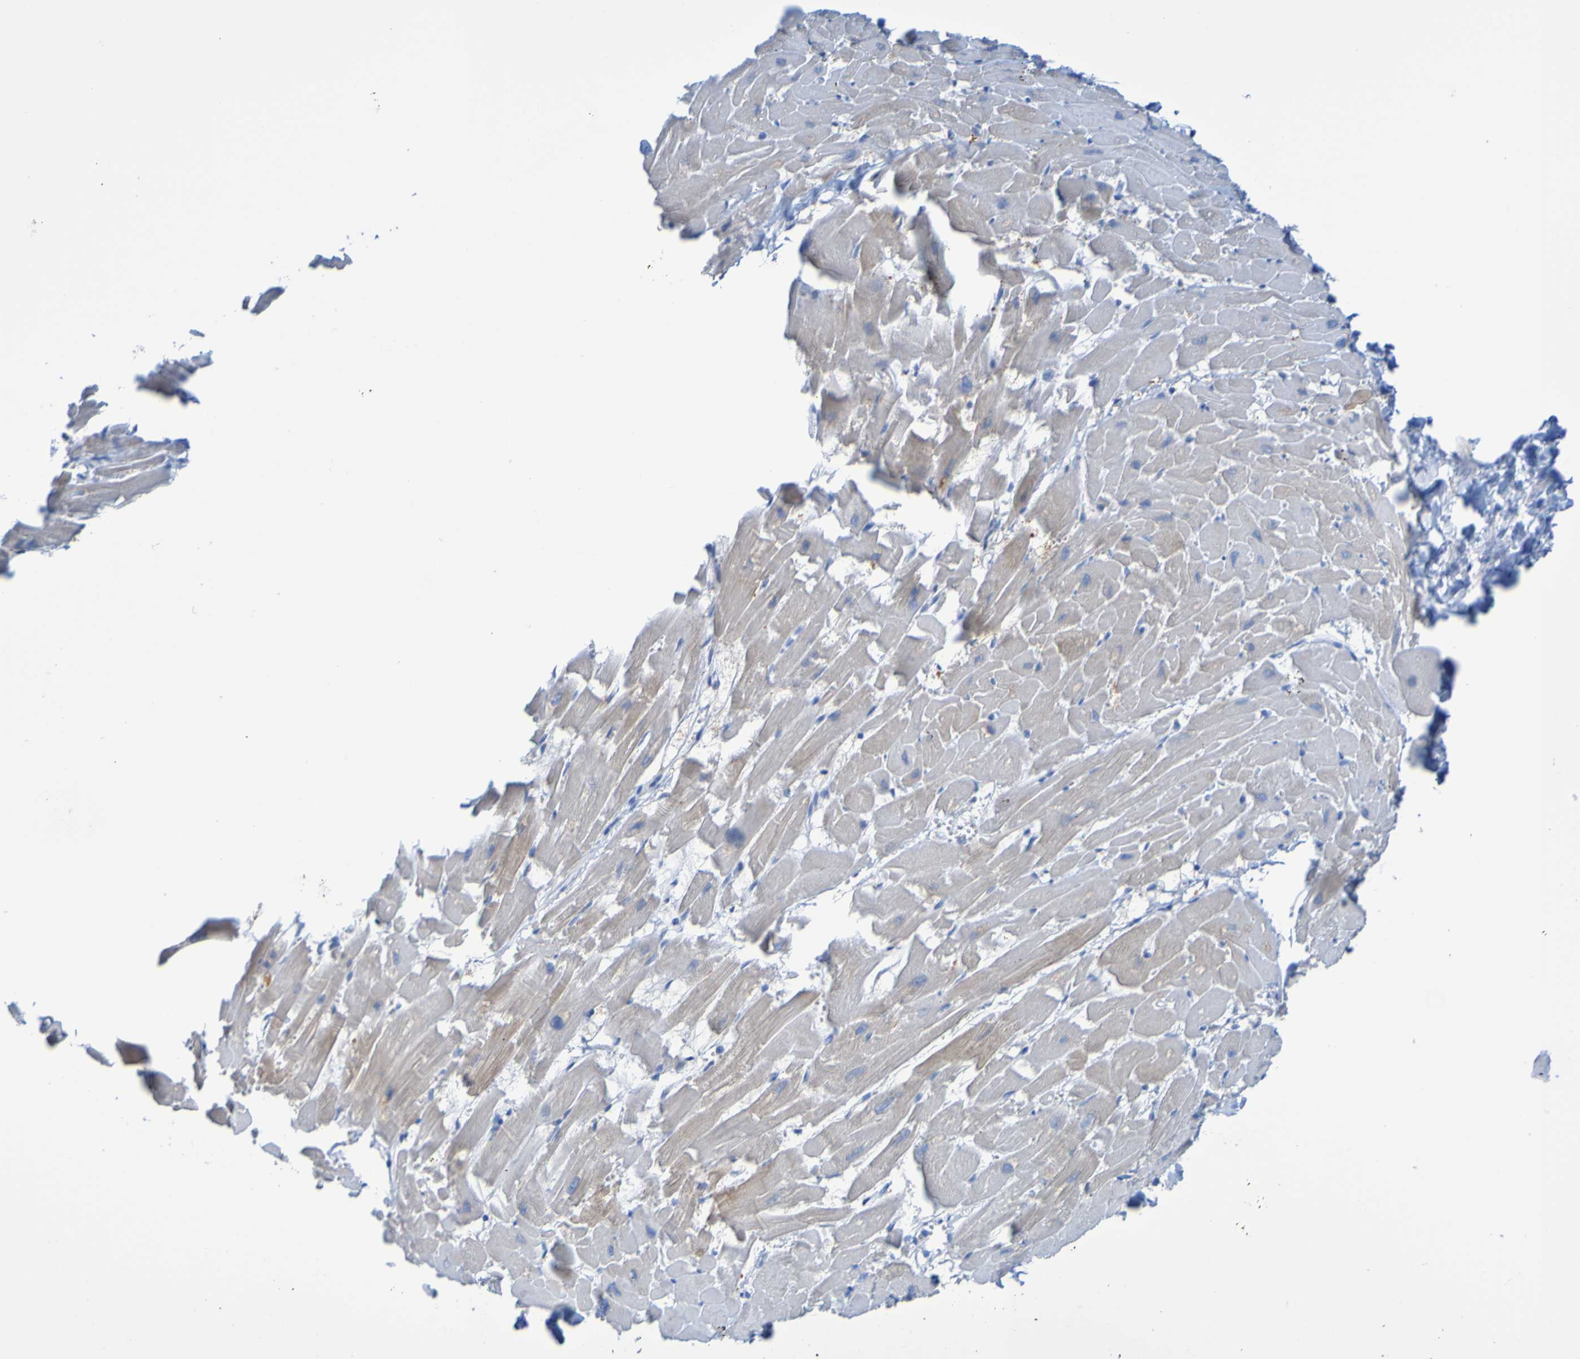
{"staining": {"intensity": "weak", "quantity": "<25%", "location": "cytoplasmic/membranous"}, "tissue": "heart muscle", "cell_type": "Cardiomyocytes", "image_type": "normal", "snomed": [{"axis": "morphology", "description": "Normal tissue, NOS"}, {"axis": "topography", "description": "Heart"}], "caption": "Photomicrograph shows no protein expression in cardiomyocytes of benign heart muscle.", "gene": "ACMSD", "patient": {"sex": "female", "age": 19}}